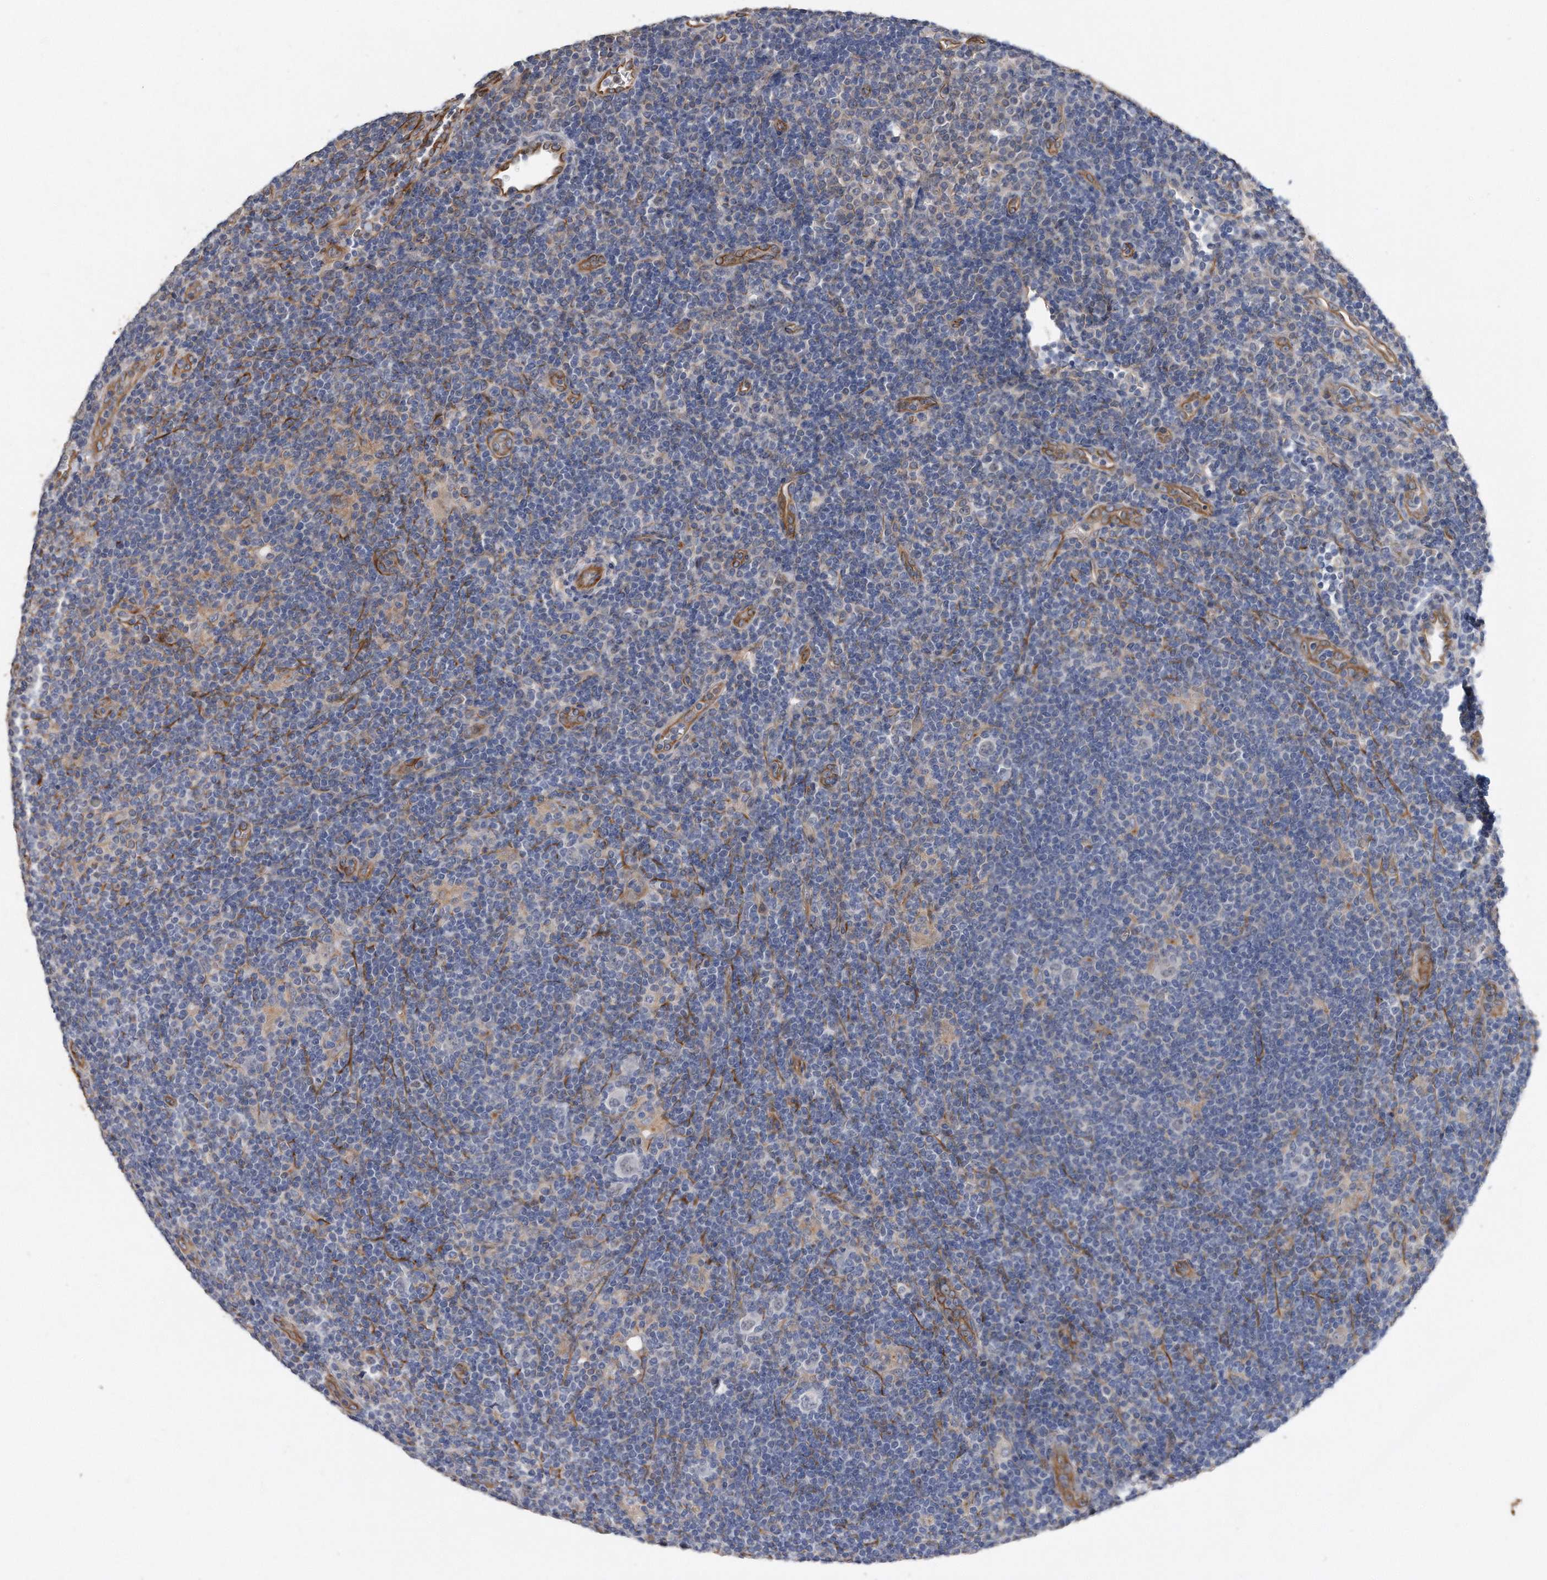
{"staining": {"intensity": "negative", "quantity": "none", "location": "none"}, "tissue": "lymphoma", "cell_type": "Tumor cells", "image_type": "cancer", "snomed": [{"axis": "morphology", "description": "Hodgkin's disease, NOS"}, {"axis": "topography", "description": "Lymph node"}], "caption": "DAB immunohistochemical staining of Hodgkin's disease exhibits no significant expression in tumor cells. (DAB (3,3'-diaminobenzidine) IHC, high magnification).", "gene": "GPC1", "patient": {"sex": "female", "age": 57}}